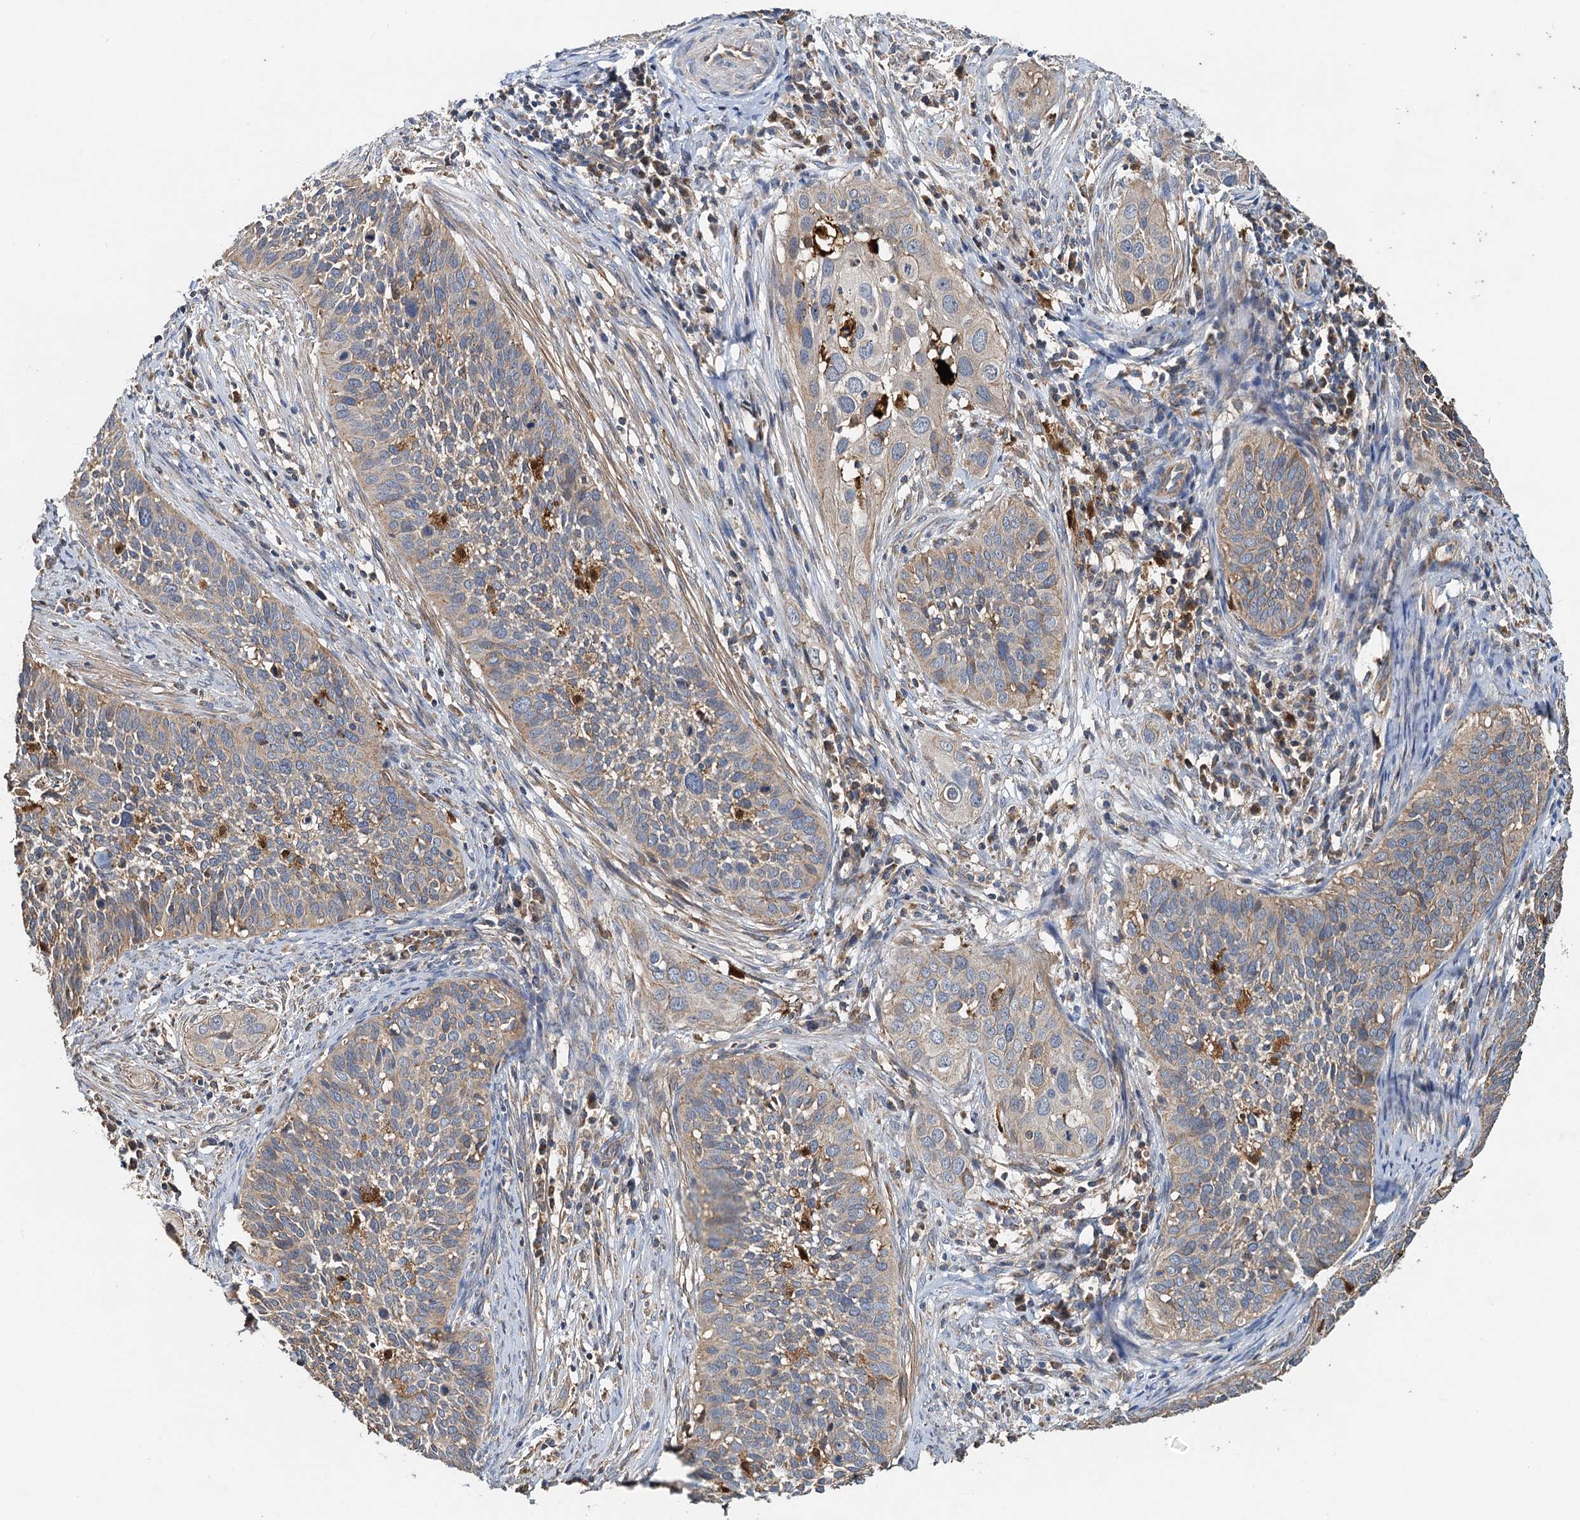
{"staining": {"intensity": "weak", "quantity": "<25%", "location": "cytoplasmic/membranous"}, "tissue": "cervical cancer", "cell_type": "Tumor cells", "image_type": "cancer", "snomed": [{"axis": "morphology", "description": "Squamous cell carcinoma, NOS"}, {"axis": "topography", "description": "Cervix"}], "caption": "Immunohistochemistry (IHC) image of neoplastic tissue: squamous cell carcinoma (cervical) stained with DAB (3,3'-diaminobenzidine) exhibits no significant protein positivity in tumor cells.", "gene": "SDS", "patient": {"sex": "female", "age": 34}}